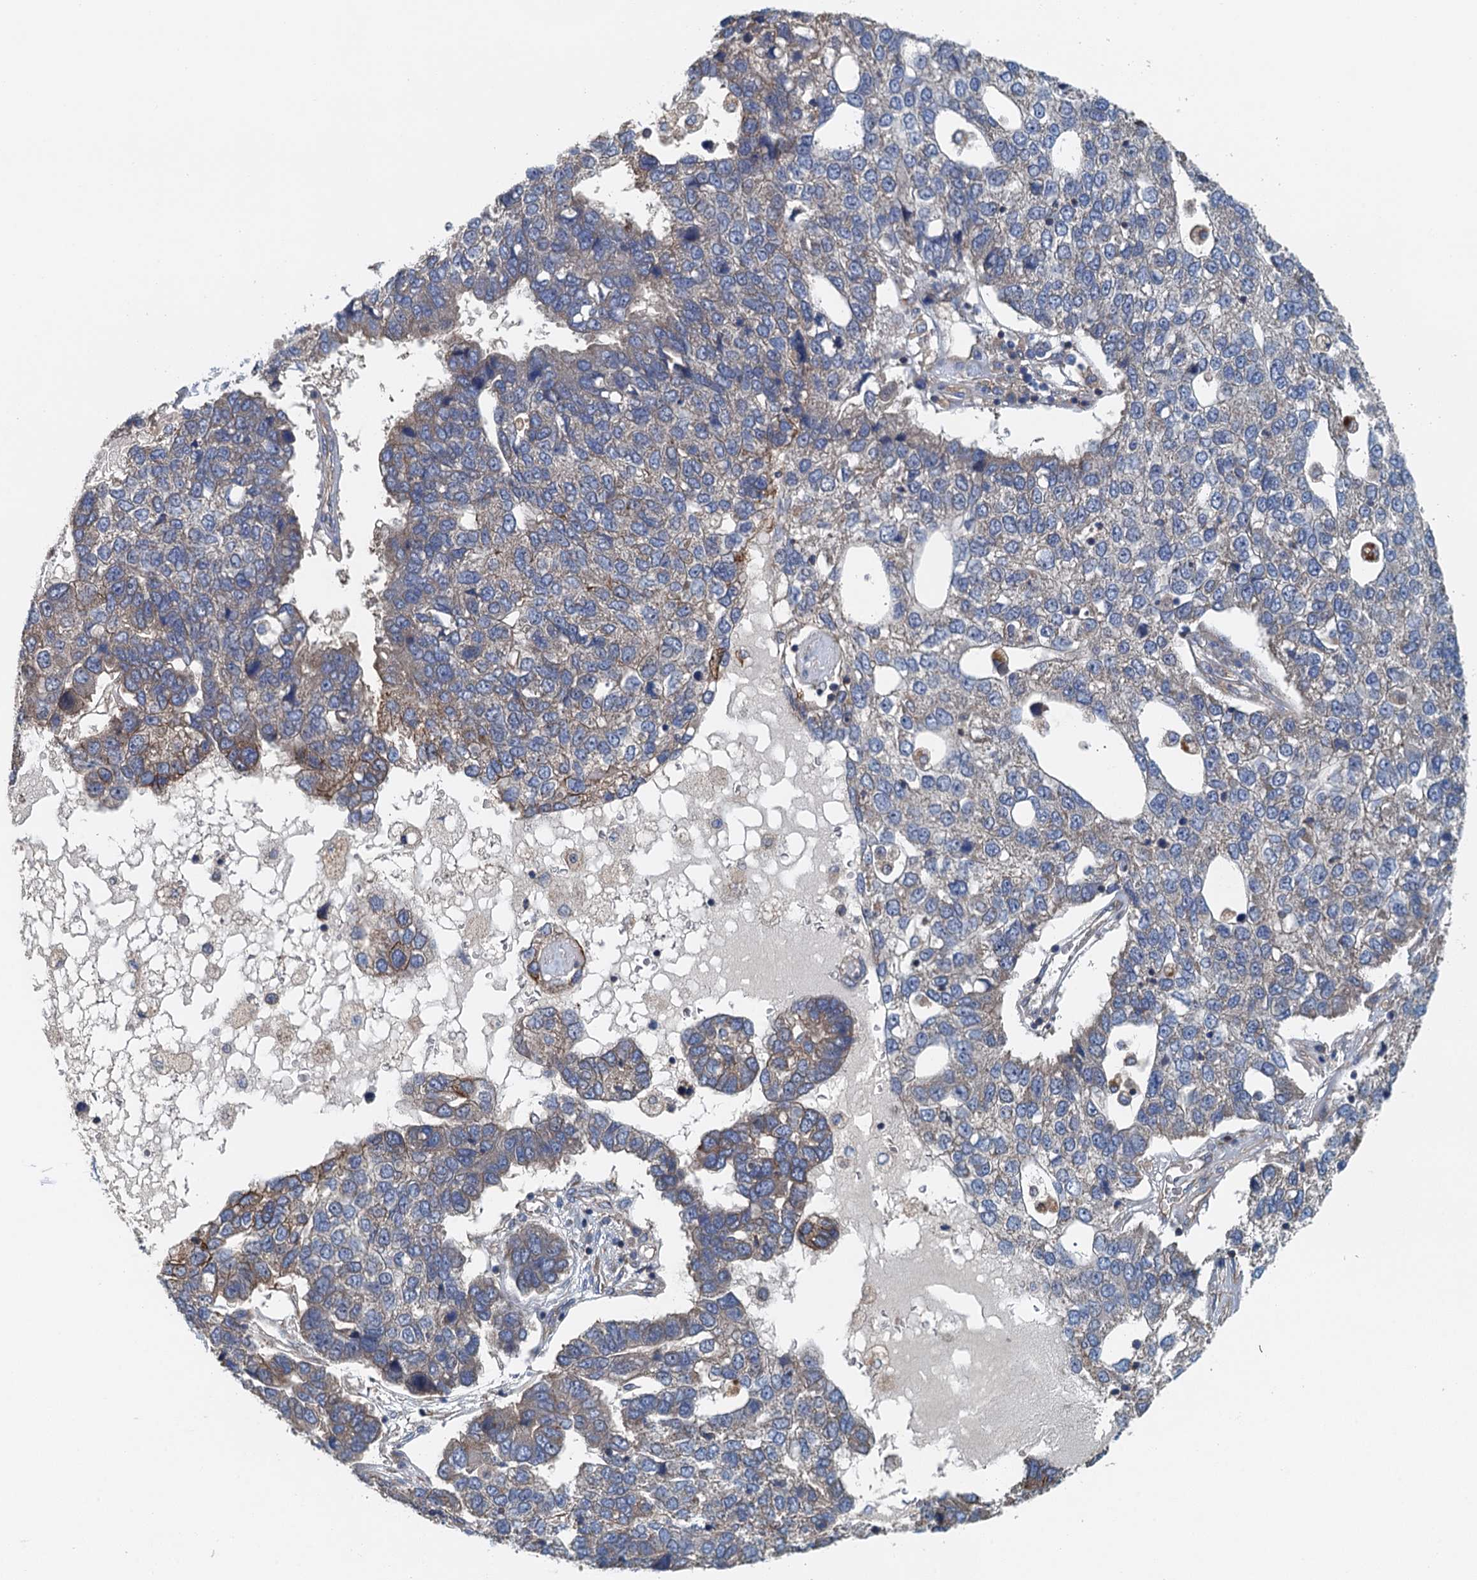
{"staining": {"intensity": "strong", "quantity": "<25%", "location": "cytoplasmic/membranous"}, "tissue": "pancreatic cancer", "cell_type": "Tumor cells", "image_type": "cancer", "snomed": [{"axis": "morphology", "description": "Adenocarcinoma, NOS"}, {"axis": "topography", "description": "Pancreas"}], "caption": "The micrograph shows a brown stain indicating the presence of a protein in the cytoplasmic/membranous of tumor cells in pancreatic cancer. (DAB IHC with brightfield microscopy, high magnification).", "gene": "PPP1R14D", "patient": {"sex": "female", "age": 61}}